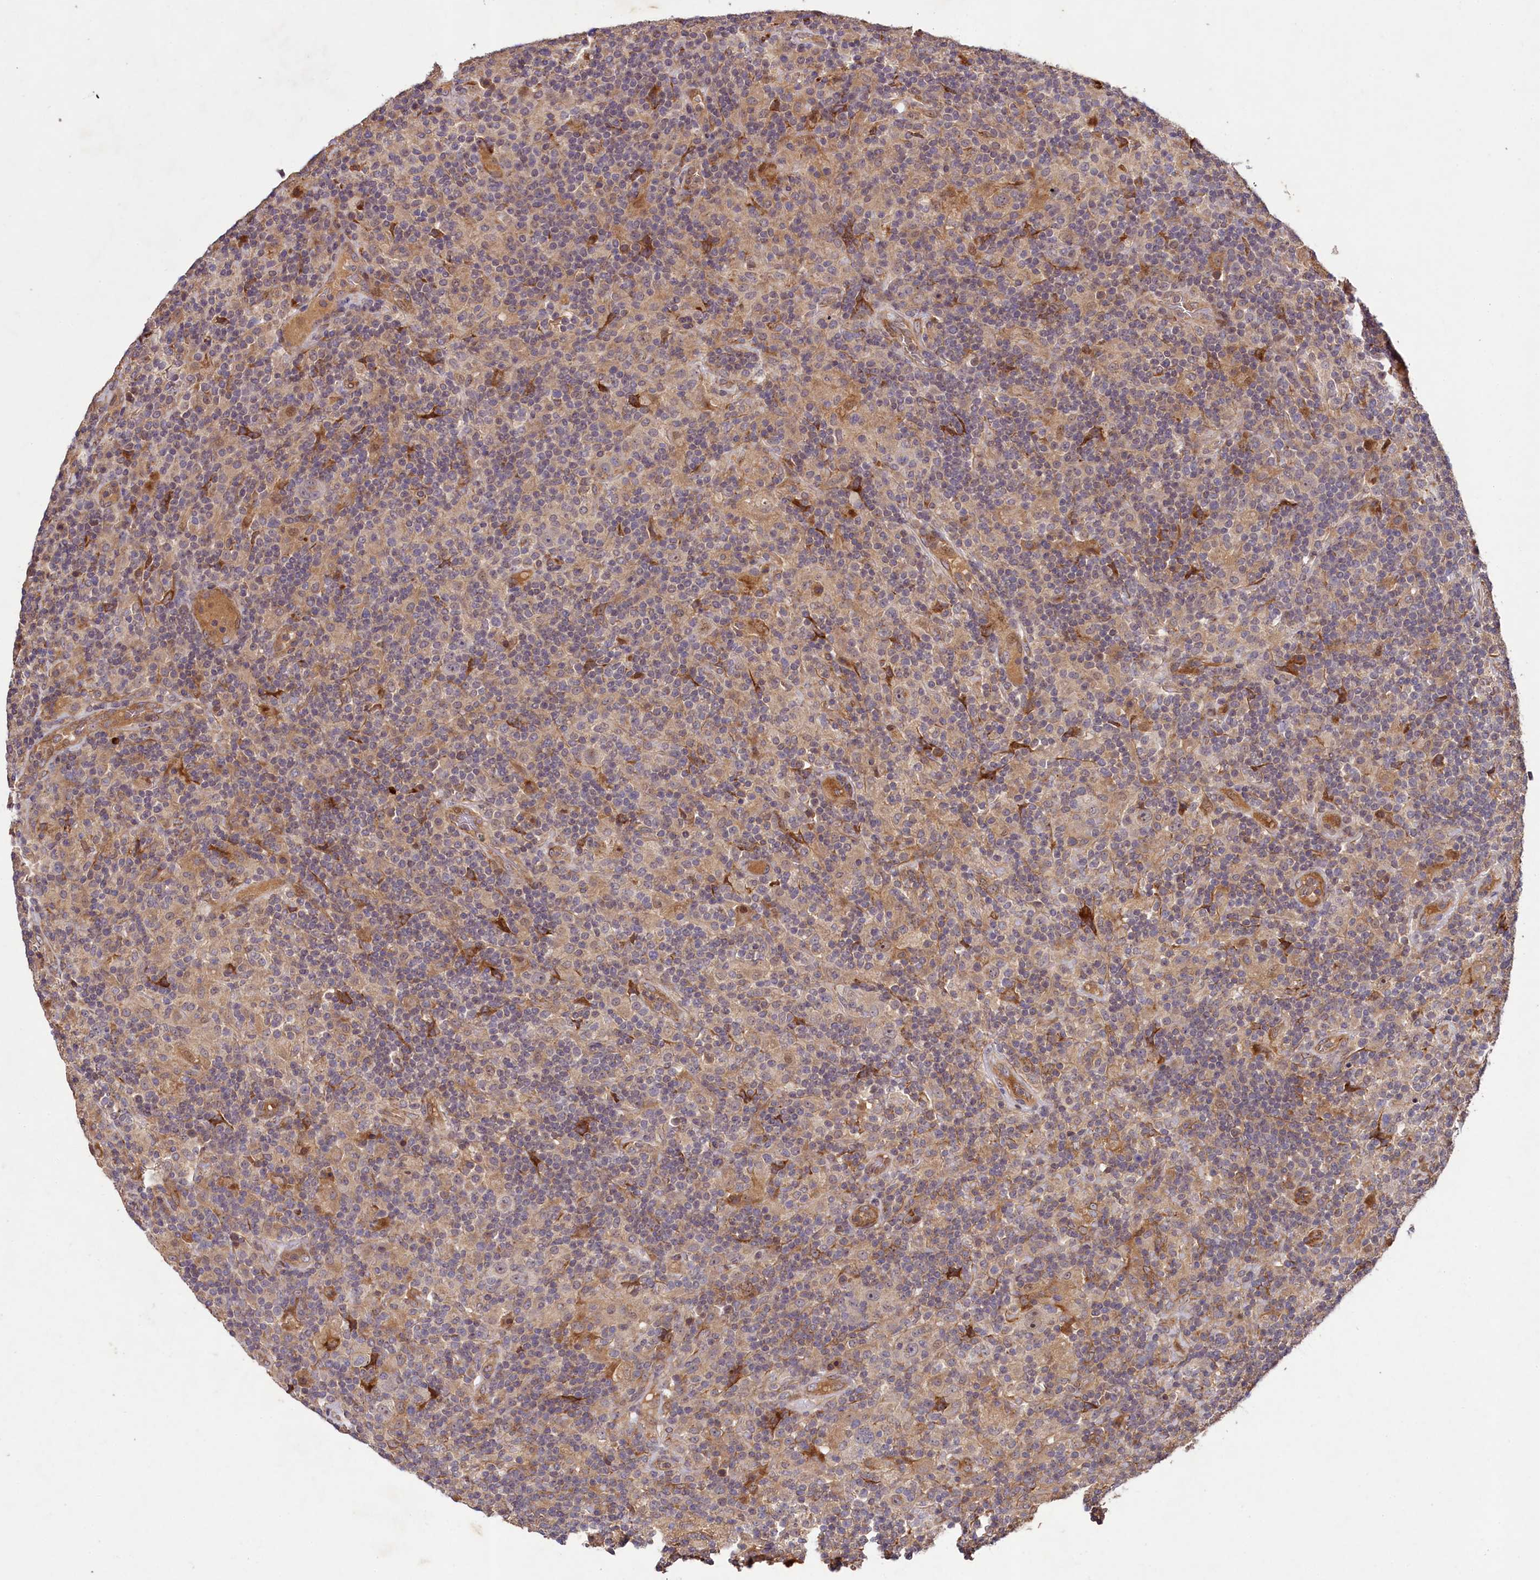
{"staining": {"intensity": "negative", "quantity": "none", "location": "none"}, "tissue": "lymphoma", "cell_type": "Tumor cells", "image_type": "cancer", "snomed": [{"axis": "morphology", "description": "Hodgkin's disease, NOS"}, {"axis": "topography", "description": "Lymph node"}], "caption": "The histopathology image exhibits no significant expression in tumor cells of Hodgkin's disease. The staining was performed using DAB (3,3'-diaminobenzidine) to visualize the protein expression in brown, while the nuclei were stained in blue with hematoxylin (Magnification: 20x).", "gene": "CCDC102A", "patient": {"sex": "male", "age": 70}}